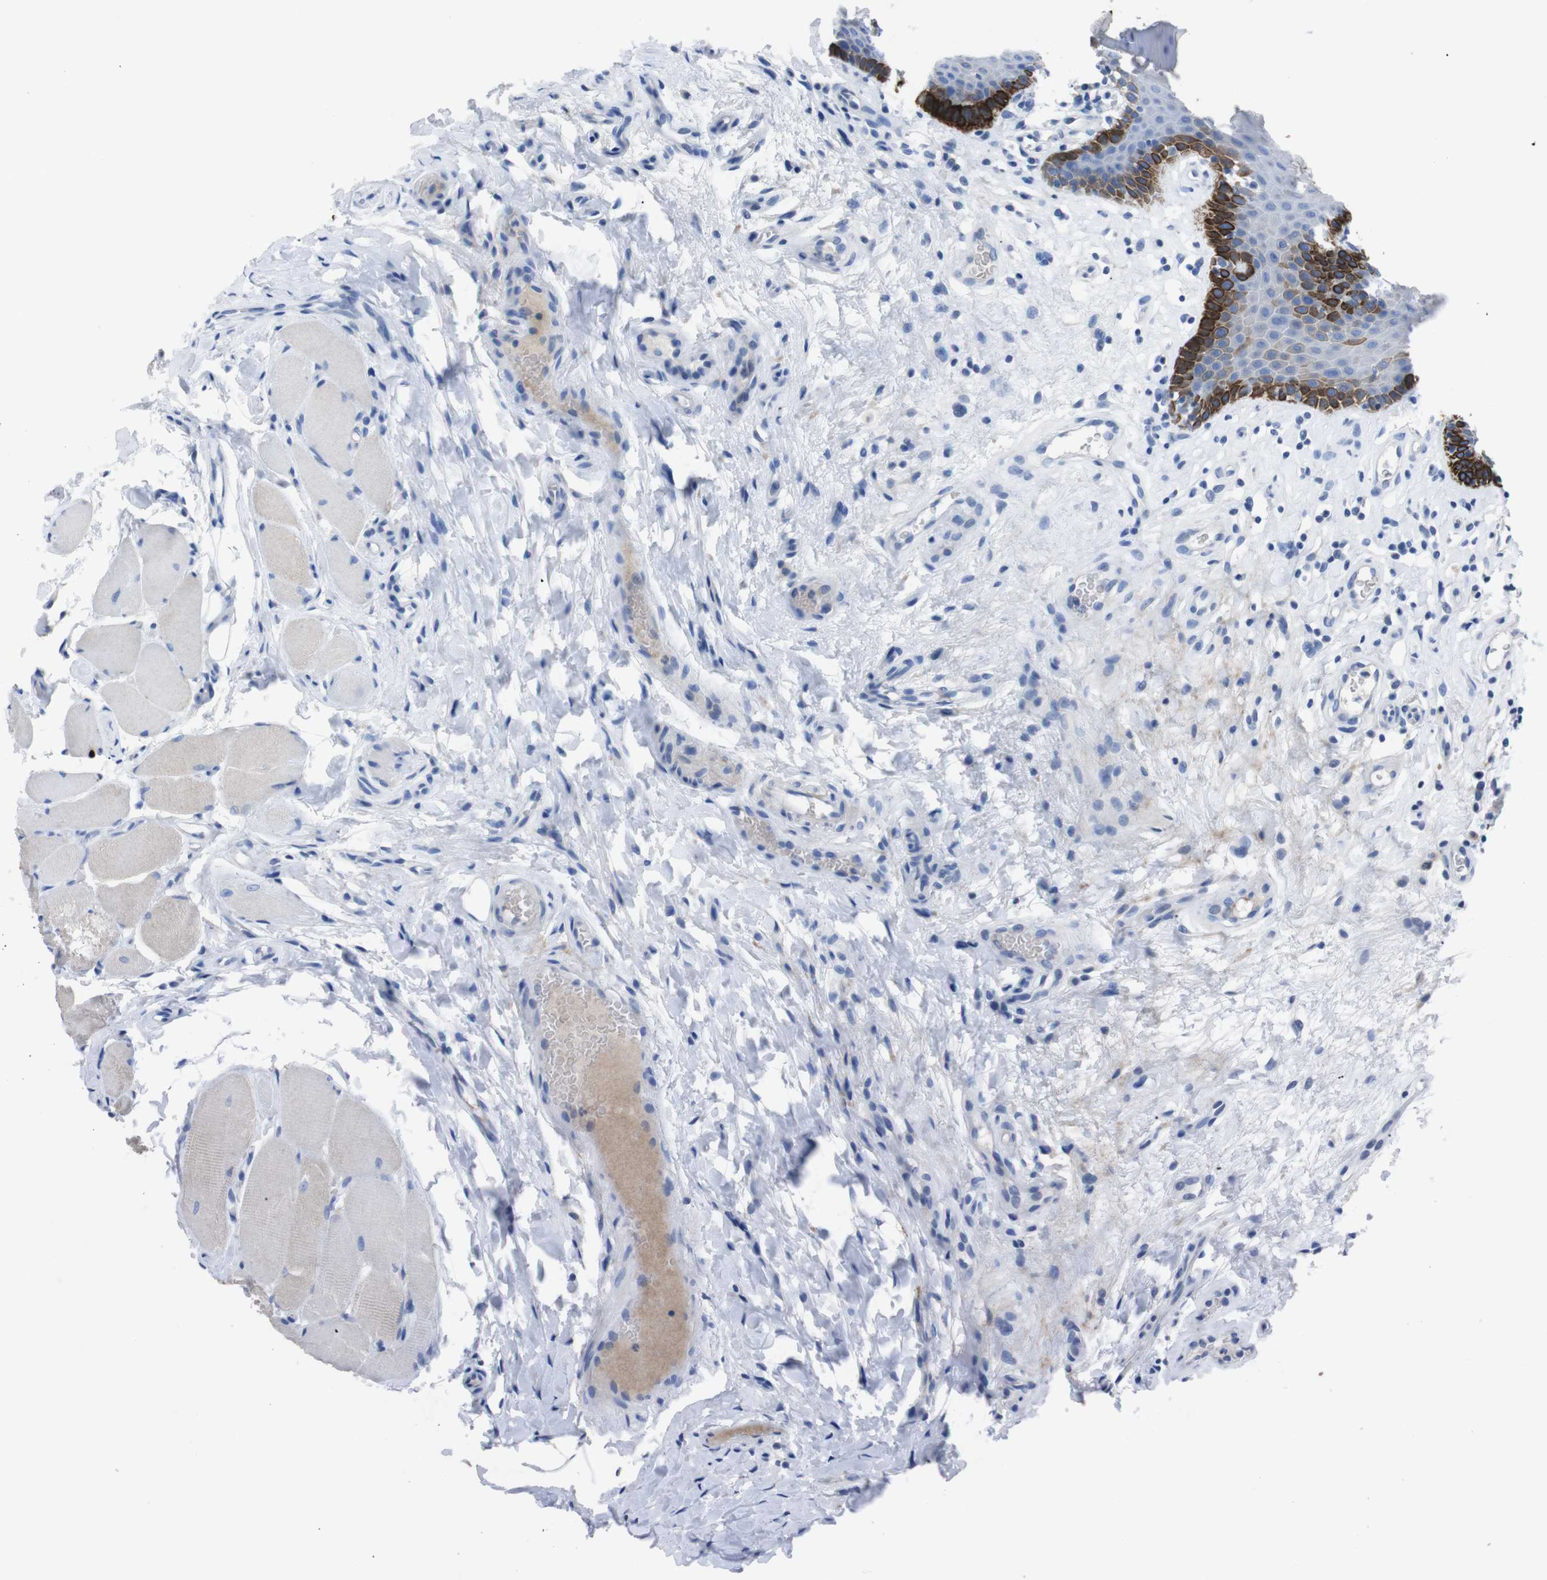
{"staining": {"intensity": "strong", "quantity": "<25%", "location": "cytoplasmic/membranous"}, "tissue": "oral mucosa", "cell_type": "Squamous epithelial cells", "image_type": "normal", "snomed": [{"axis": "morphology", "description": "Normal tissue, NOS"}, {"axis": "topography", "description": "Skeletal muscle"}, {"axis": "topography", "description": "Oral tissue"}], "caption": "A brown stain highlights strong cytoplasmic/membranous positivity of a protein in squamous epithelial cells of benign oral mucosa. (DAB IHC with brightfield microscopy, high magnification).", "gene": "GJB2", "patient": {"sex": "male", "age": 58}}